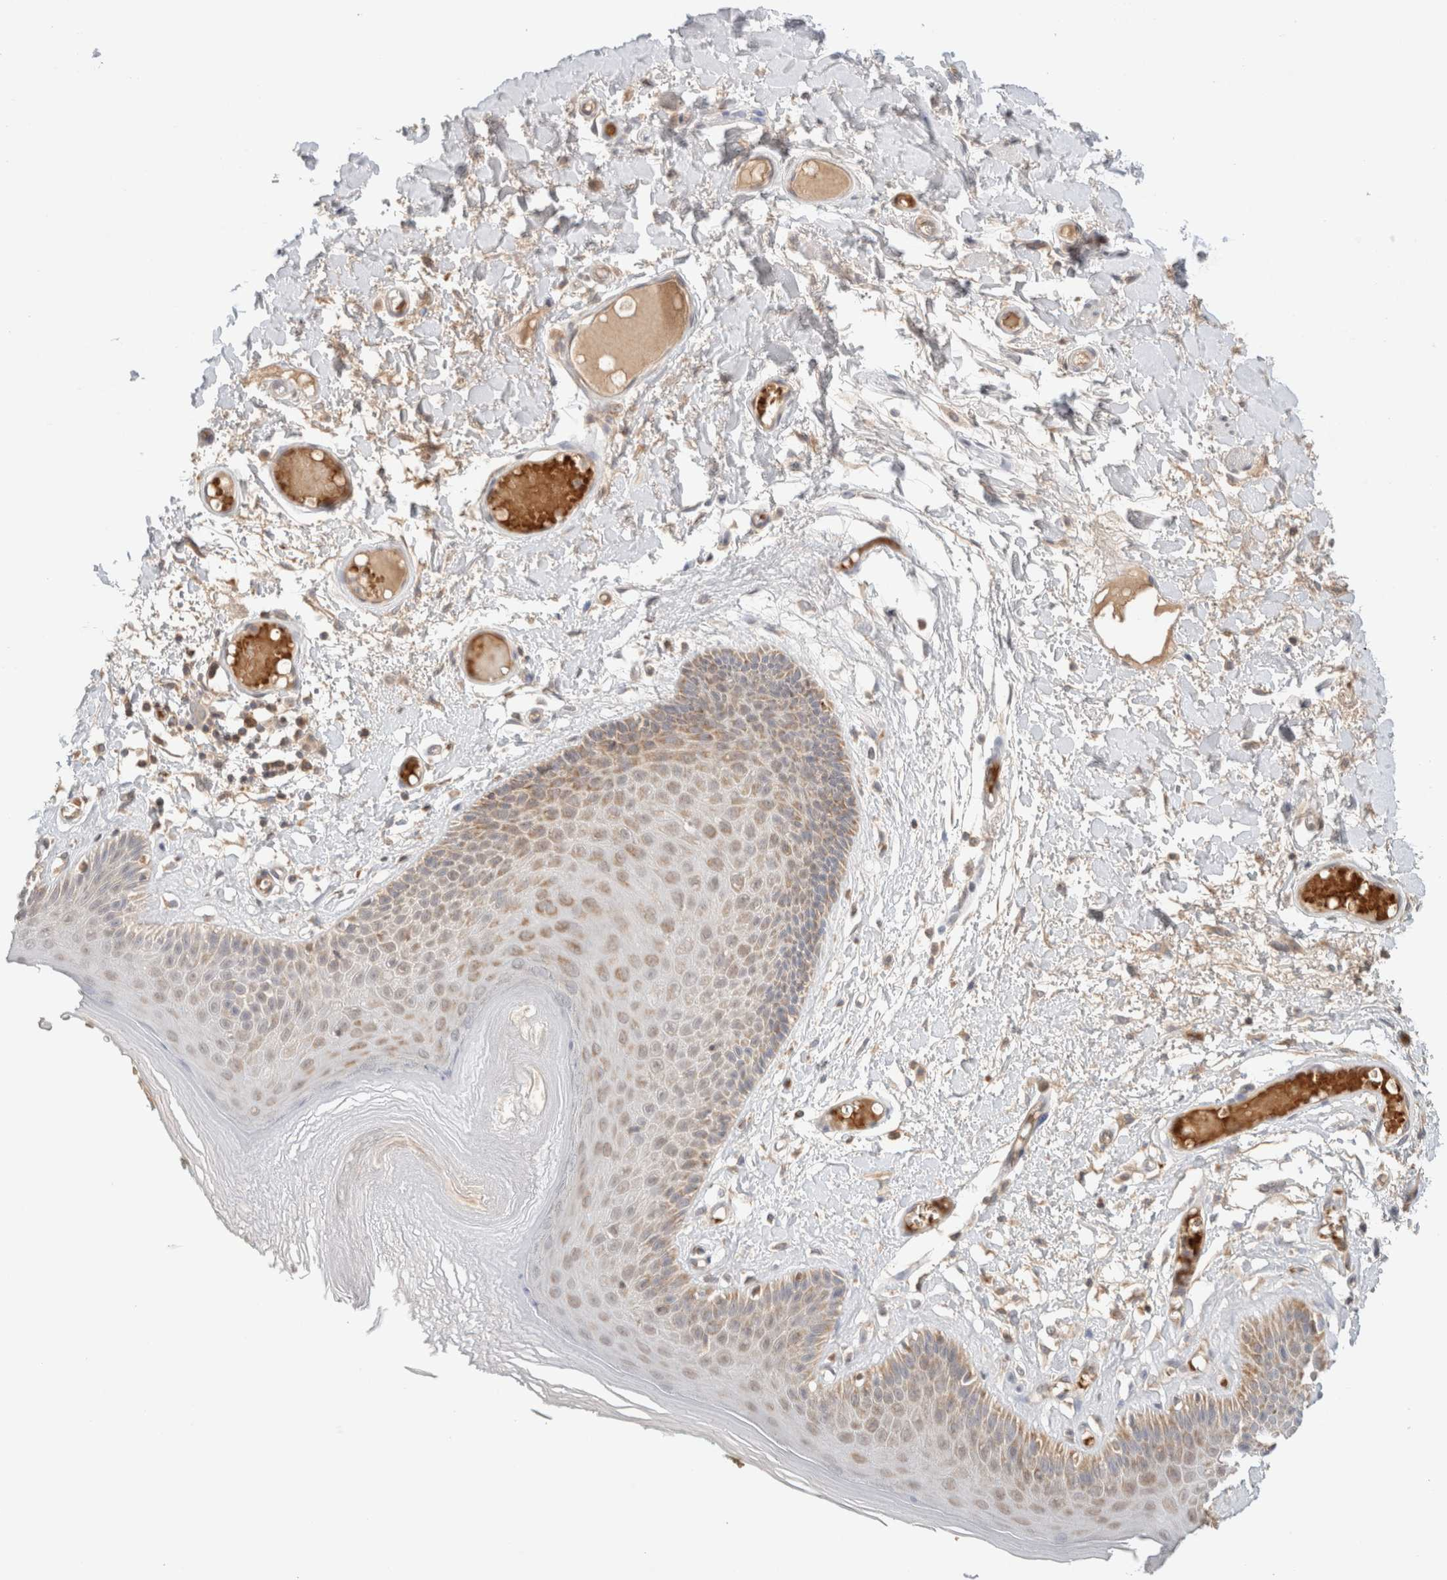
{"staining": {"intensity": "moderate", "quantity": "25%-75%", "location": "cytoplasmic/membranous"}, "tissue": "skin", "cell_type": "Epidermal cells", "image_type": "normal", "snomed": [{"axis": "morphology", "description": "Normal tissue, NOS"}, {"axis": "topography", "description": "Vulva"}], "caption": "Protein expression analysis of unremarkable human skin reveals moderate cytoplasmic/membranous positivity in about 25%-75% of epidermal cells. (DAB IHC with brightfield microscopy, high magnification).", "gene": "MRM3", "patient": {"sex": "female", "age": 73}}